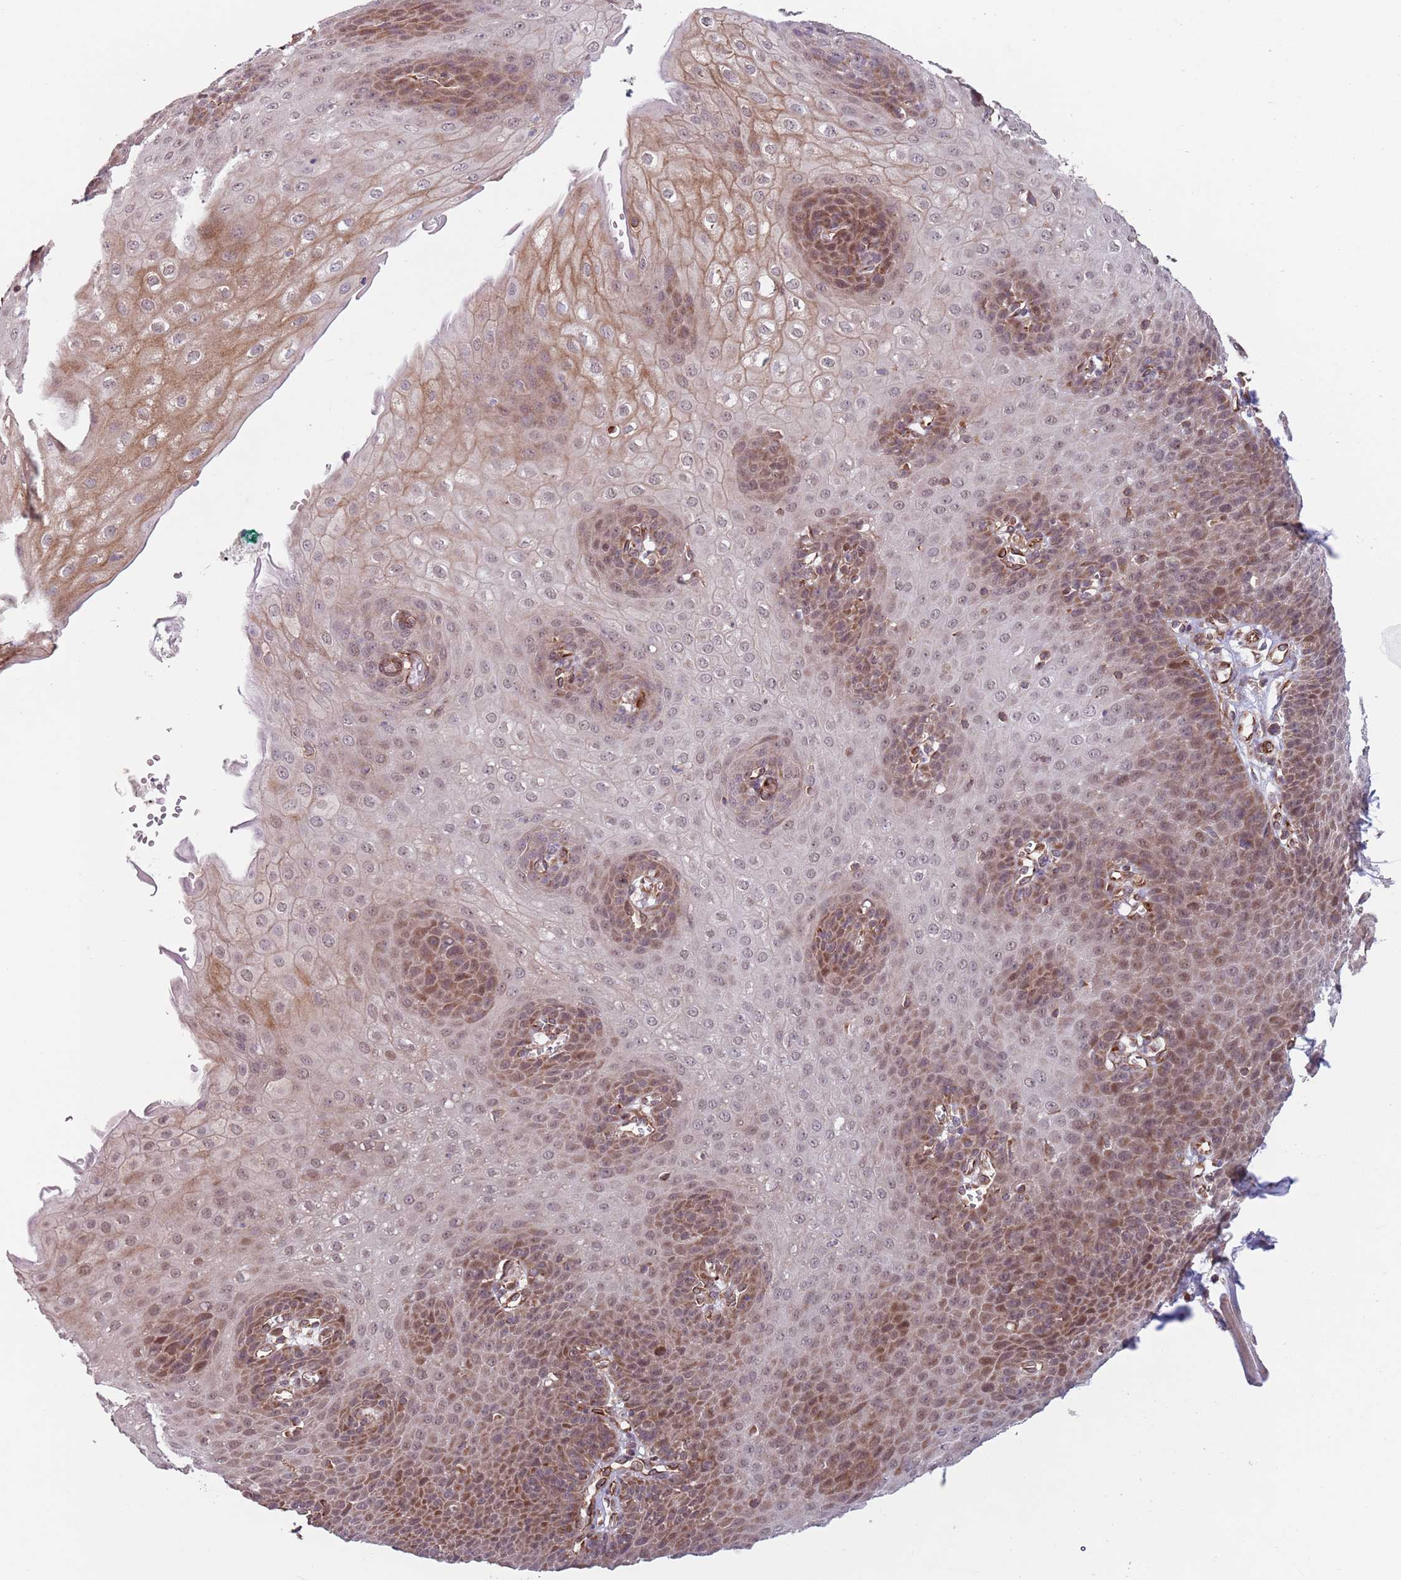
{"staining": {"intensity": "moderate", "quantity": ">75%", "location": "cytoplasmic/membranous,nuclear"}, "tissue": "esophagus", "cell_type": "Squamous epithelial cells", "image_type": "normal", "snomed": [{"axis": "morphology", "description": "Normal tissue, NOS"}, {"axis": "topography", "description": "Esophagus"}], "caption": "IHC micrograph of normal human esophagus stained for a protein (brown), which shows medium levels of moderate cytoplasmic/membranous,nuclear expression in approximately >75% of squamous epithelial cells.", "gene": "CHD9", "patient": {"sex": "male", "age": 71}}